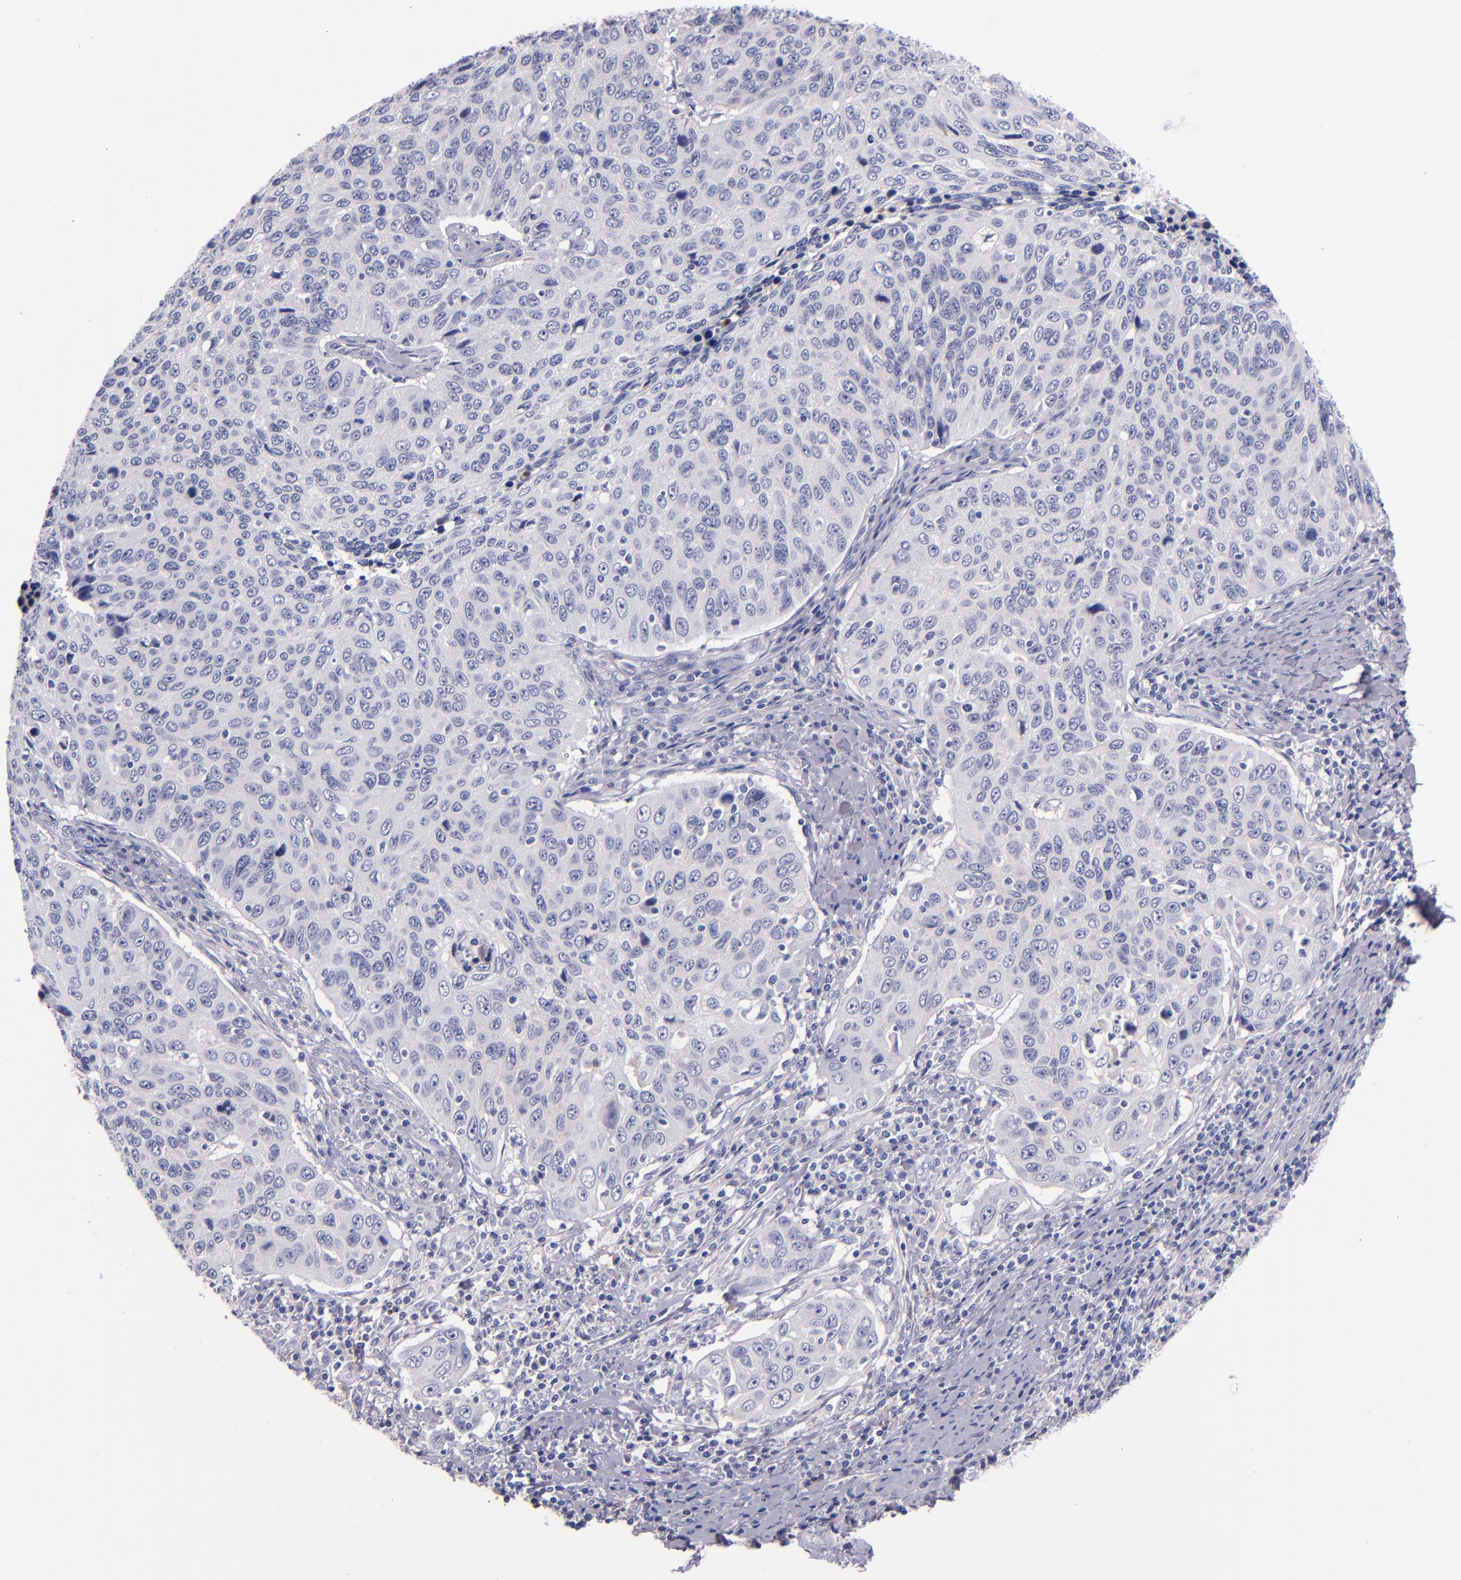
{"staining": {"intensity": "negative", "quantity": "none", "location": "none"}, "tissue": "cervical cancer", "cell_type": "Tumor cells", "image_type": "cancer", "snomed": [{"axis": "morphology", "description": "Squamous cell carcinoma, NOS"}, {"axis": "topography", "description": "Cervix"}], "caption": "A photomicrograph of human cervical cancer is negative for staining in tumor cells. Nuclei are stained in blue.", "gene": "KNG1", "patient": {"sex": "female", "age": 53}}